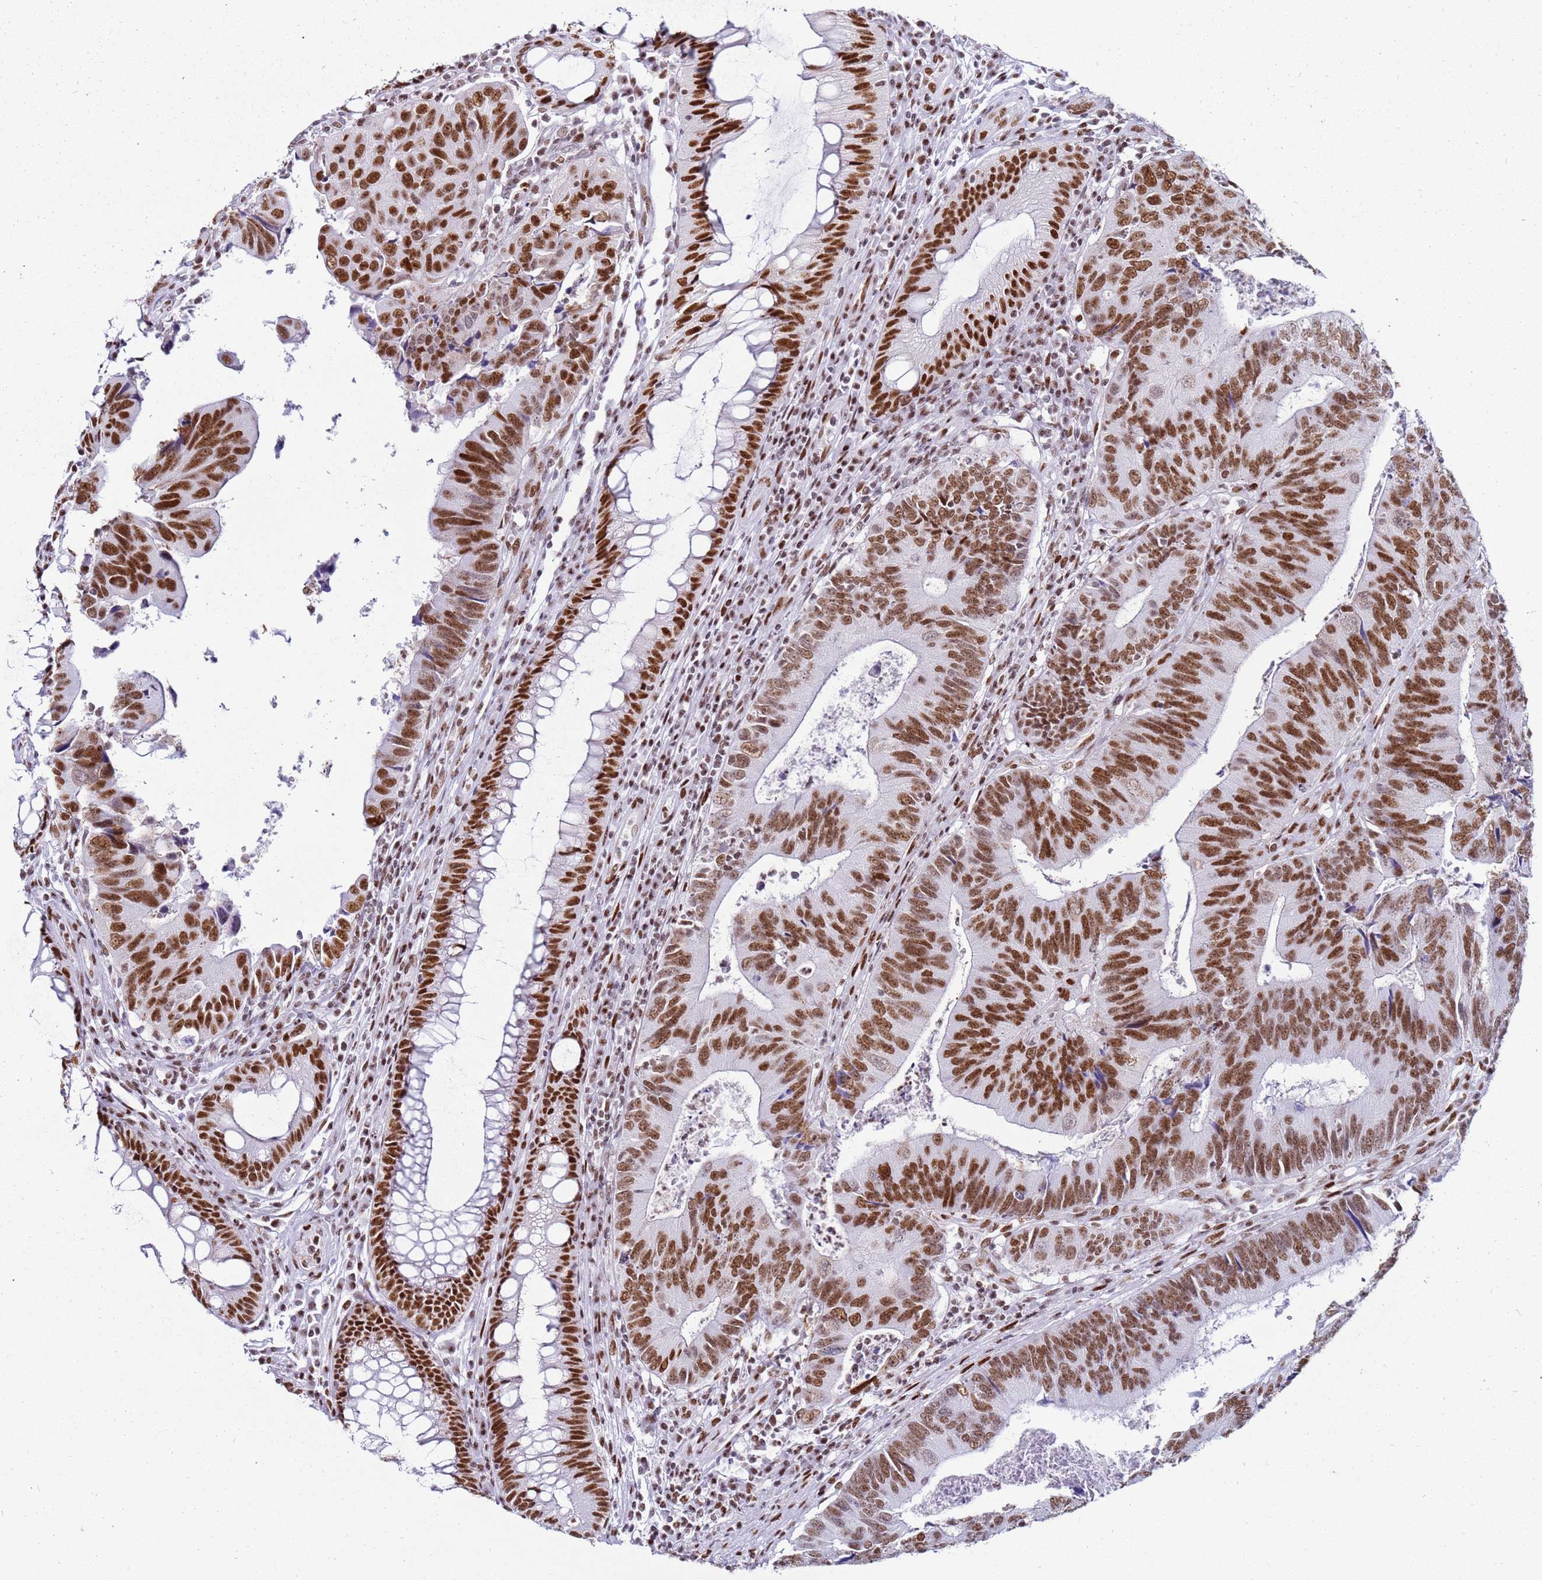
{"staining": {"intensity": "strong", "quantity": ">75%", "location": "nuclear"}, "tissue": "colorectal cancer", "cell_type": "Tumor cells", "image_type": "cancer", "snomed": [{"axis": "morphology", "description": "Adenocarcinoma, NOS"}, {"axis": "topography", "description": "Colon"}], "caption": "Colorectal cancer tissue displays strong nuclear positivity in about >75% of tumor cells", "gene": "KPNA4", "patient": {"sex": "female", "age": 67}}